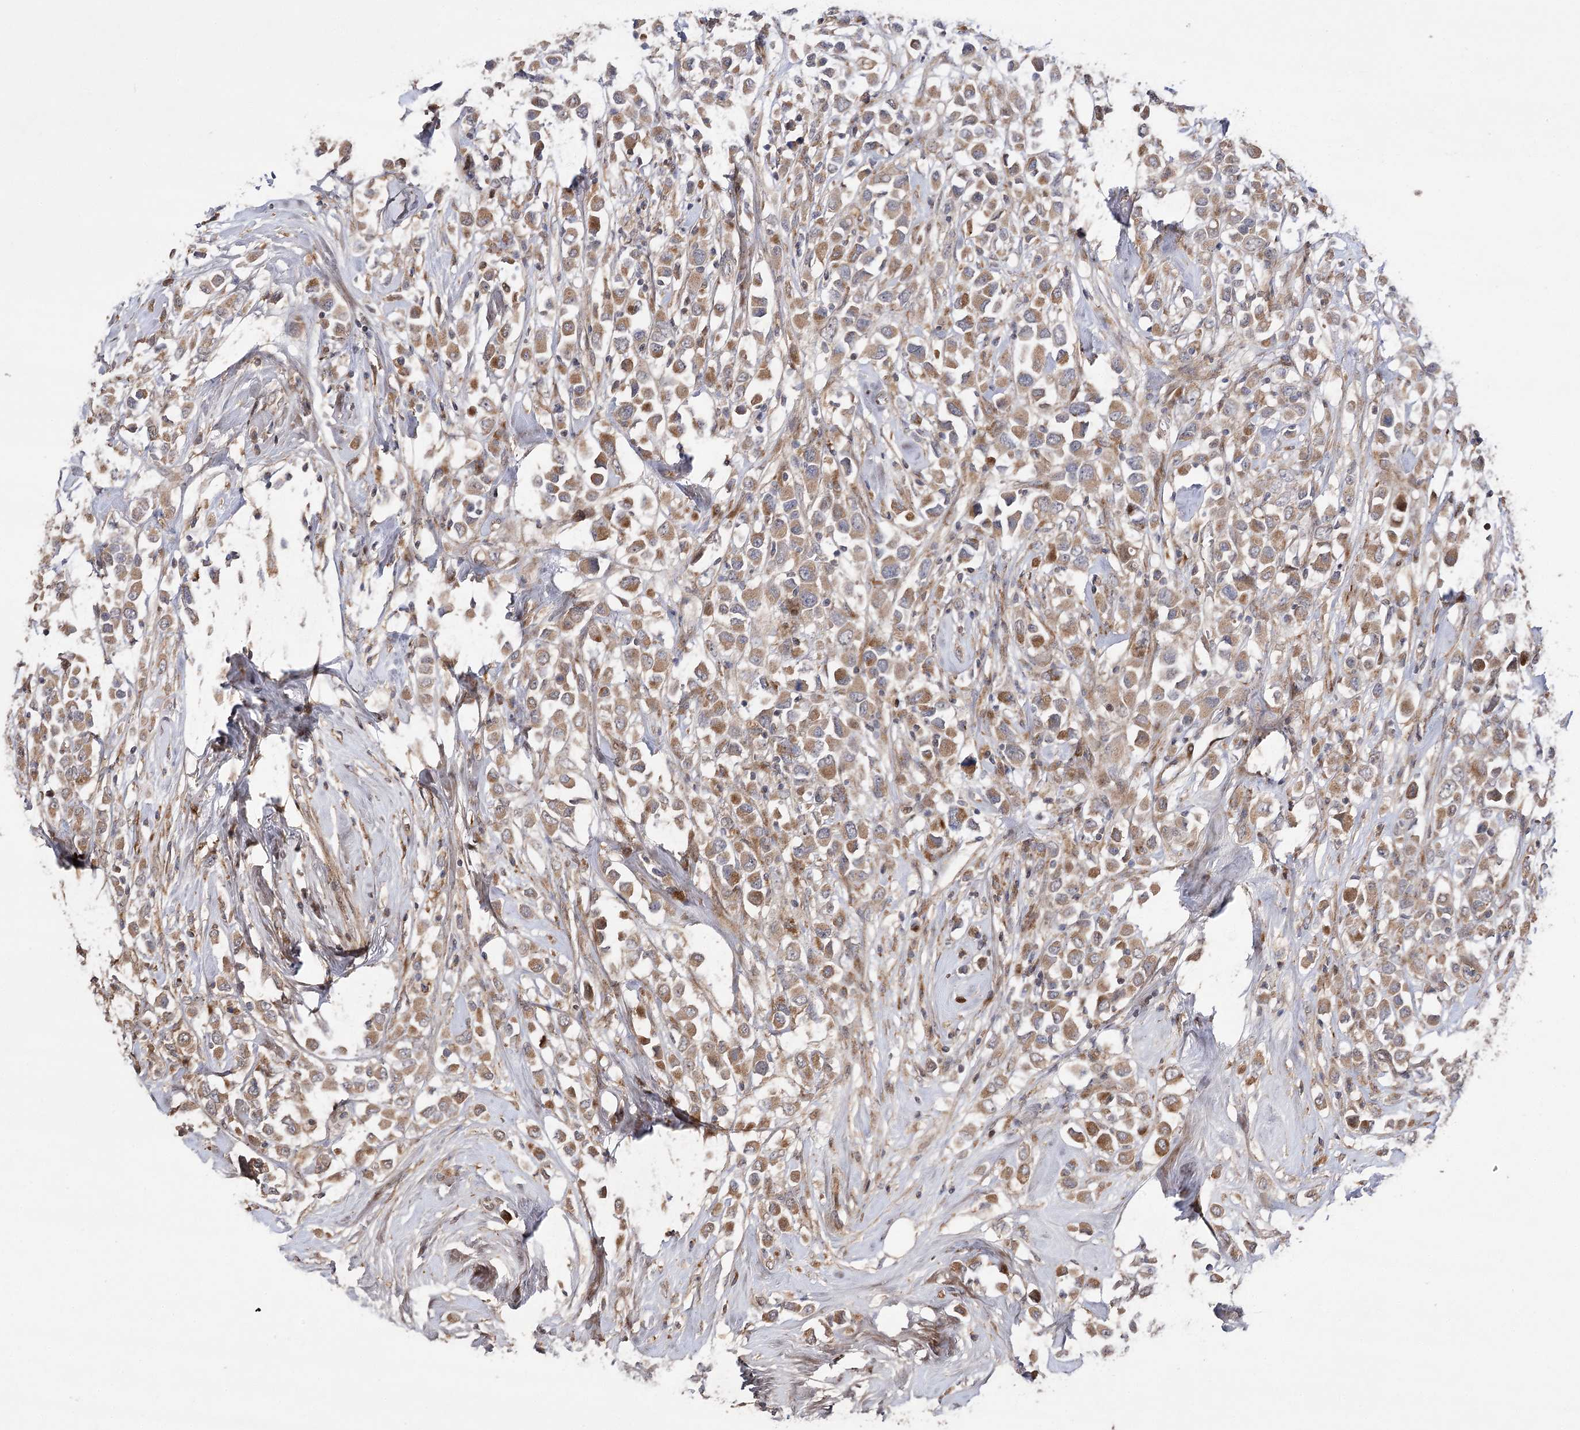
{"staining": {"intensity": "moderate", "quantity": ">75%", "location": "cytoplasmic/membranous"}, "tissue": "breast cancer", "cell_type": "Tumor cells", "image_type": "cancer", "snomed": [{"axis": "morphology", "description": "Duct carcinoma"}, {"axis": "topography", "description": "Breast"}], "caption": "A brown stain labels moderate cytoplasmic/membranous positivity of a protein in human breast cancer (intraductal carcinoma) tumor cells. (brown staining indicates protein expression, while blue staining denotes nuclei).", "gene": "OBSL1", "patient": {"sex": "female", "age": 61}}